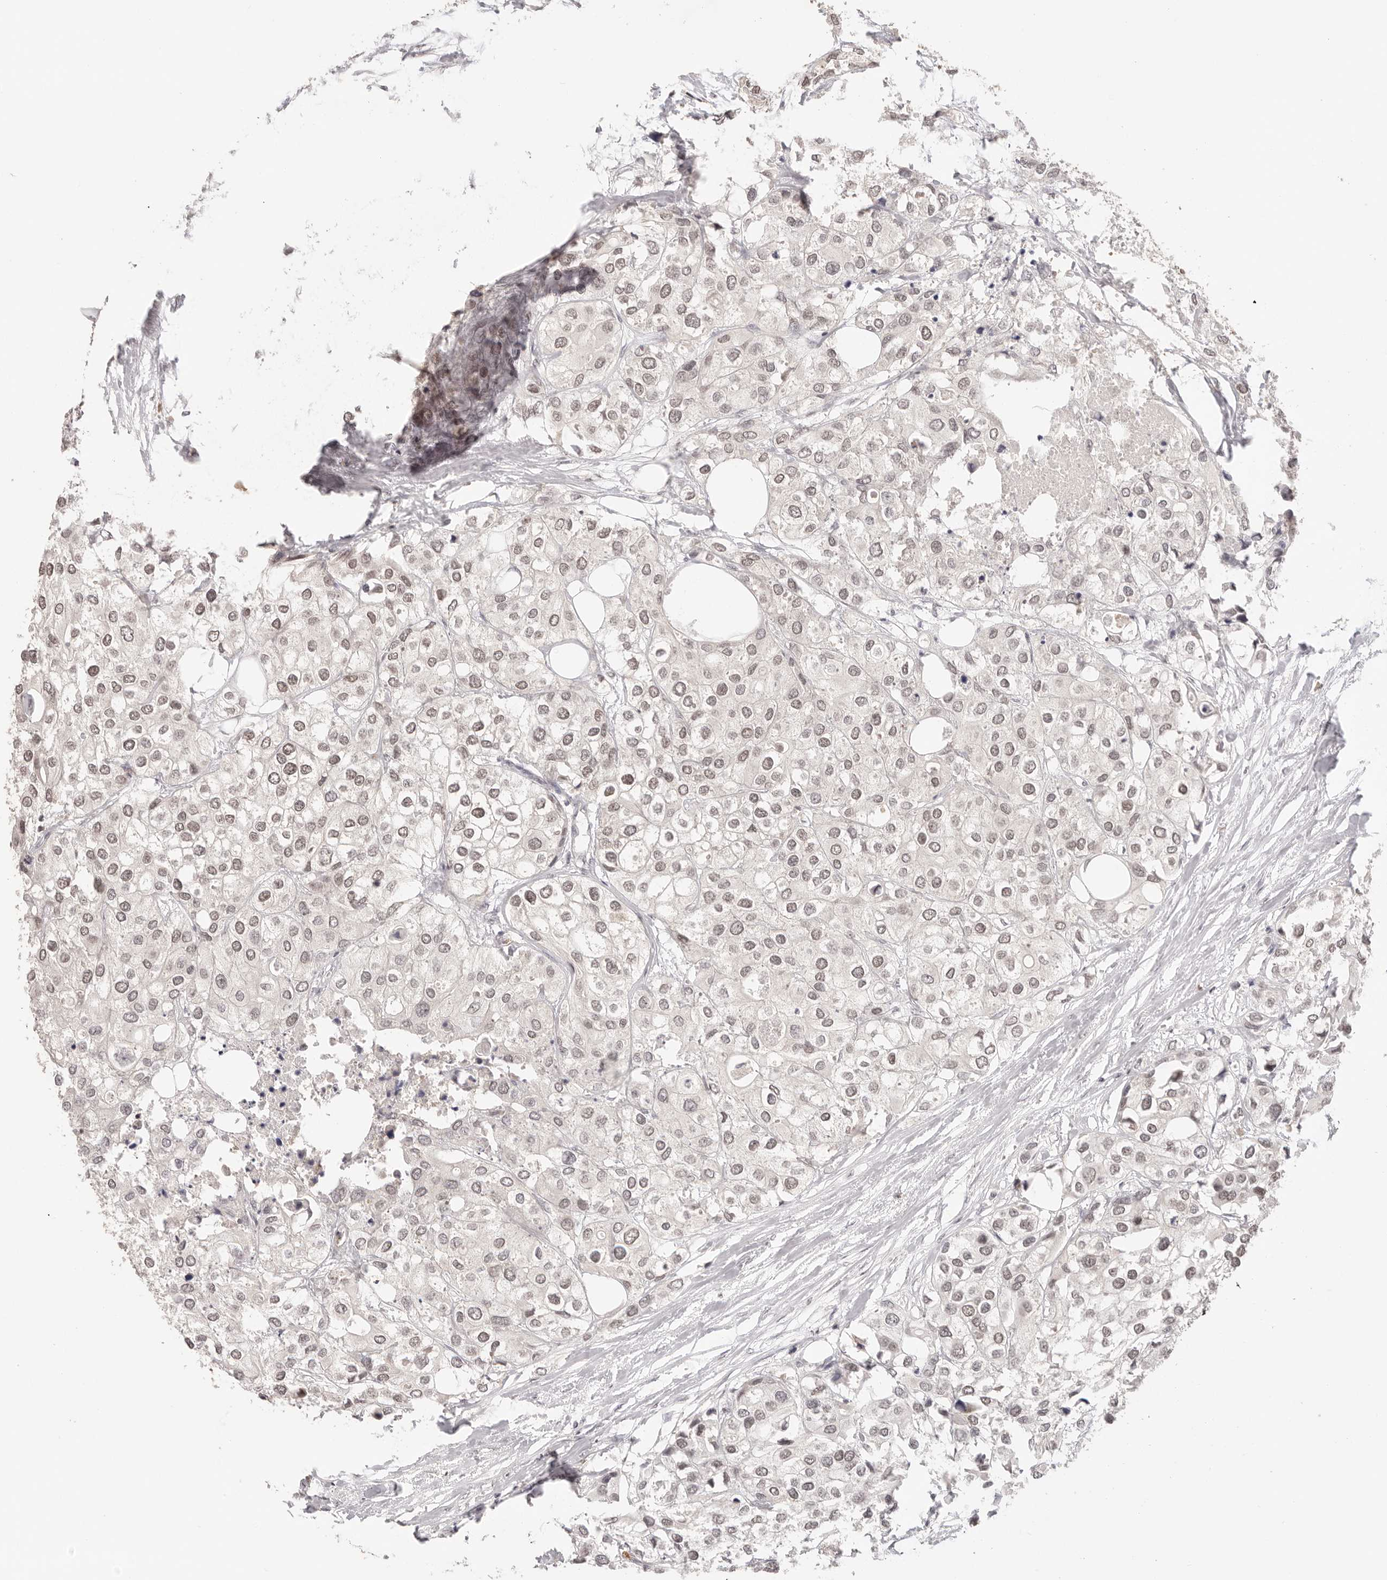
{"staining": {"intensity": "weak", "quantity": ">75%", "location": "nuclear"}, "tissue": "urothelial cancer", "cell_type": "Tumor cells", "image_type": "cancer", "snomed": [{"axis": "morphology", "description": "Urothelial carcinoma, High grade"}, {"axis": "topography", "description": "Urinary bladder"}], "caption": "Tumor cells exhibit weak nuclear staining in about >75% of cells in urothelial cancer.", "gene": "RFC3", "patient": {"sex": "male", "age": 64}}